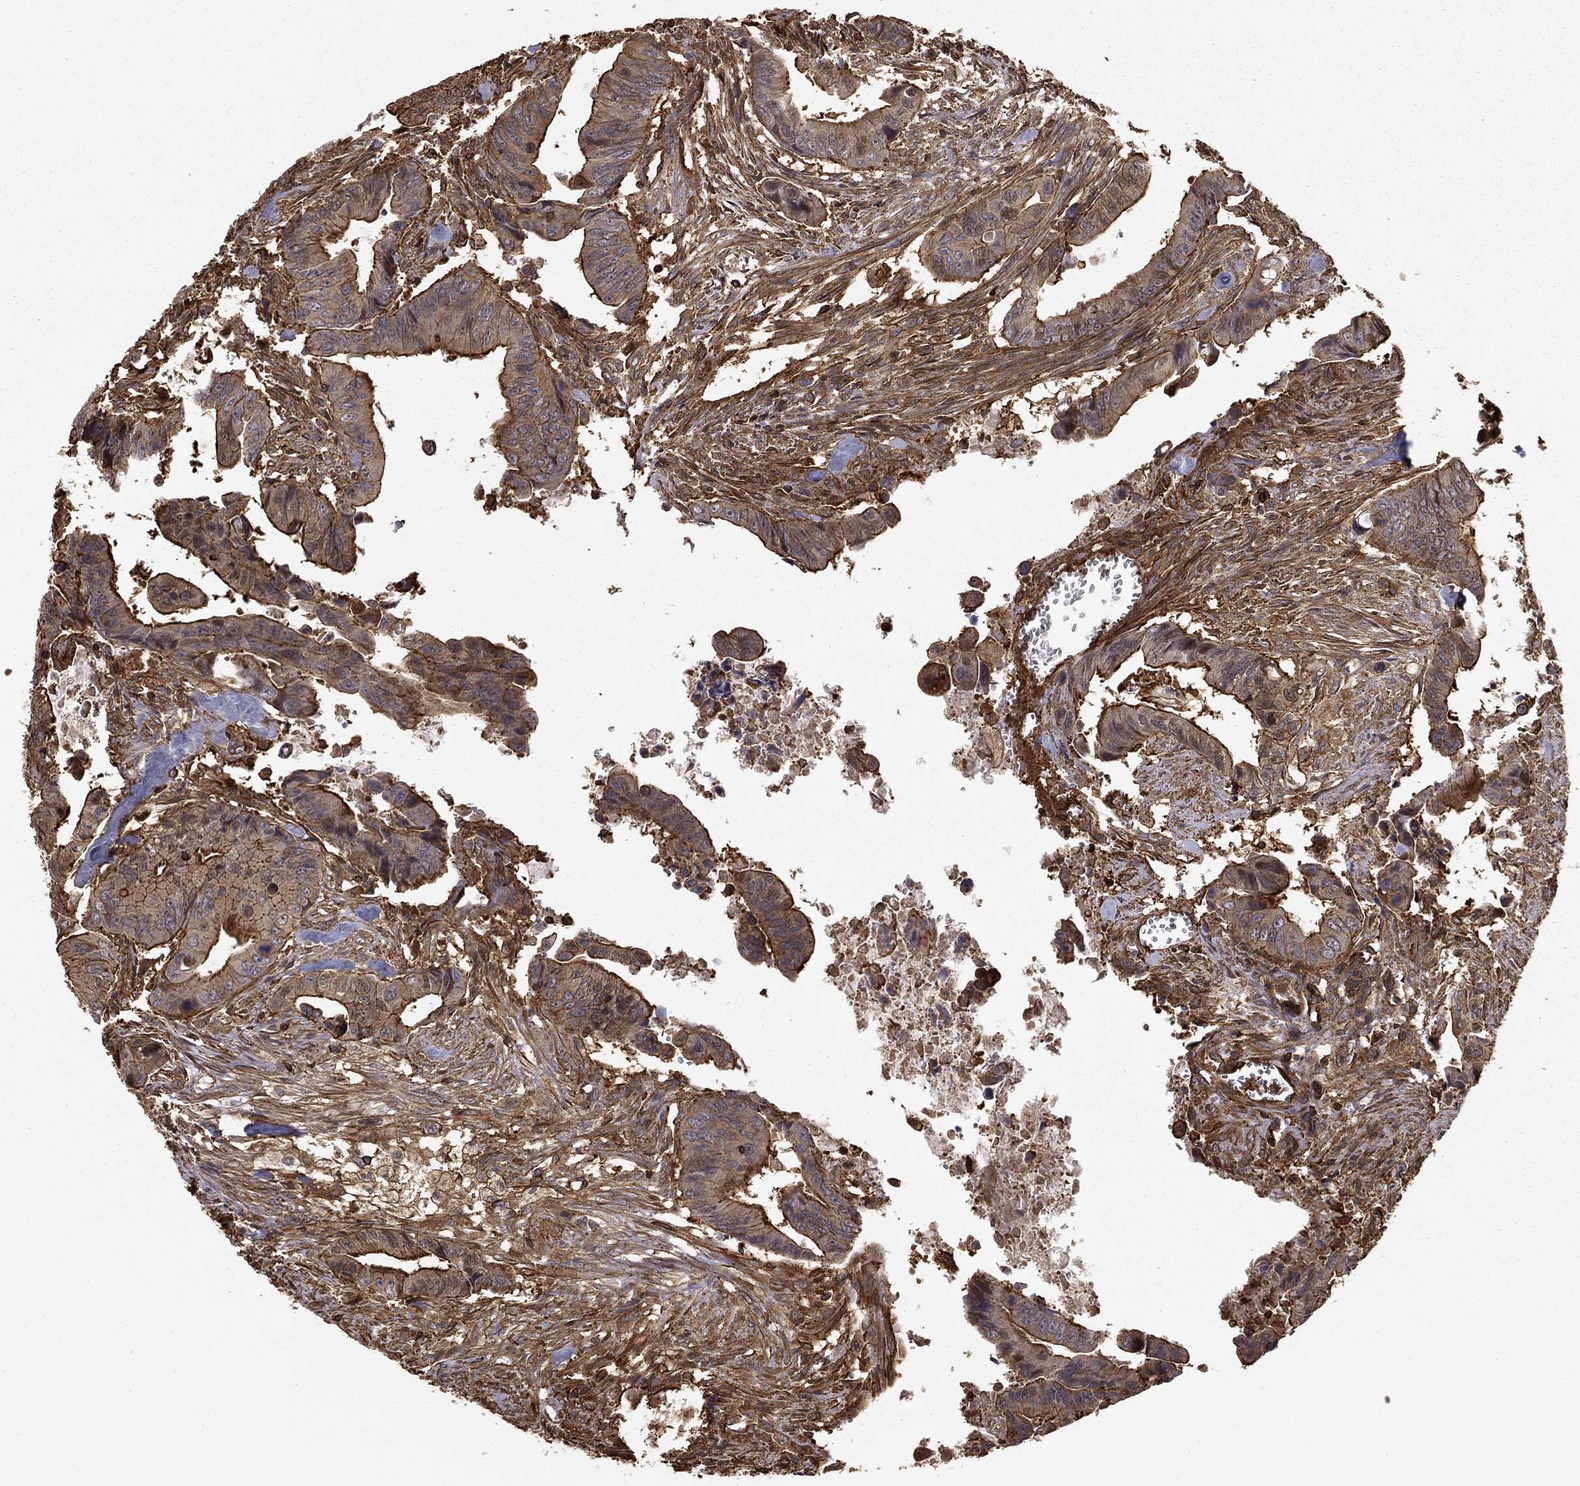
{"staining": {"intensity": "moderate", "quantity": "<25%", "location": "cytoplasmic/membranous"}, "tissue": "colorectal cancer", "cell_type": "Tumor cells", "image_type": "cancer", "snomed": [{"axis": "morphology", "description": "Adenocarcinoma, NOS"}, {"axis": "topography", "description": "Colon"}], "caption": "Moderate cytoplasmic/membranous positivity is seen in approximately <25% of tumor cells in colorectal adenocarcinoma. (DAB IHC, brown staining for protein, blue staining for nuclei).", "gene": "HABP4", "patient": {"sex": "female", "age": 87}}